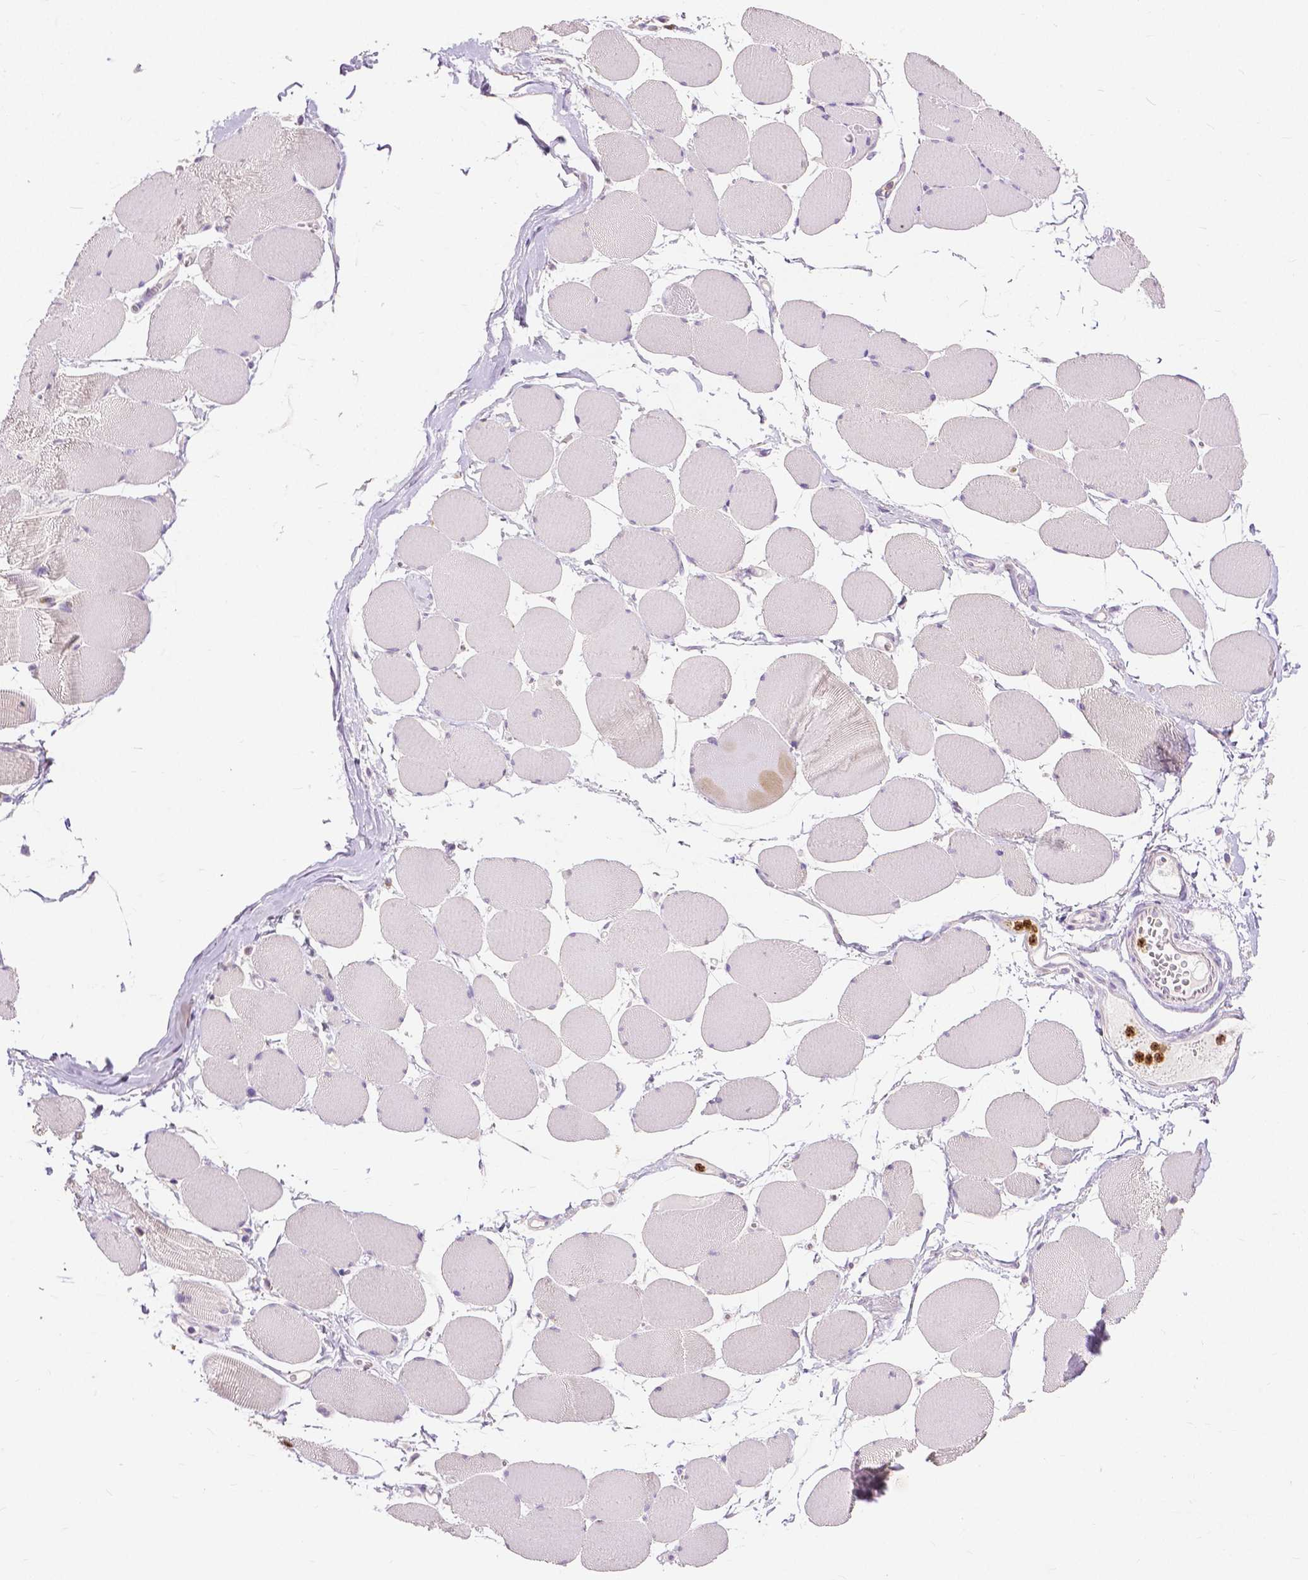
{"staining": {"intensity": "negative", "quantity": "none", "location": "none"}, "tissue": "skeletal muscle", "cell_type": "Myocytes", "image_type": "normal", "snomed": [{"axis": "morphology", "description": "Normal tissue, NOS"}, {"axis": "topography", "description": "Skeletal muscle"}], "caption": "Immunohistochemistry (IHC) of benign skeletal muscle reveals no positivity in myocytes.", "gene": "CXCR2", "patient": {"sex": "female", "age": 75}}